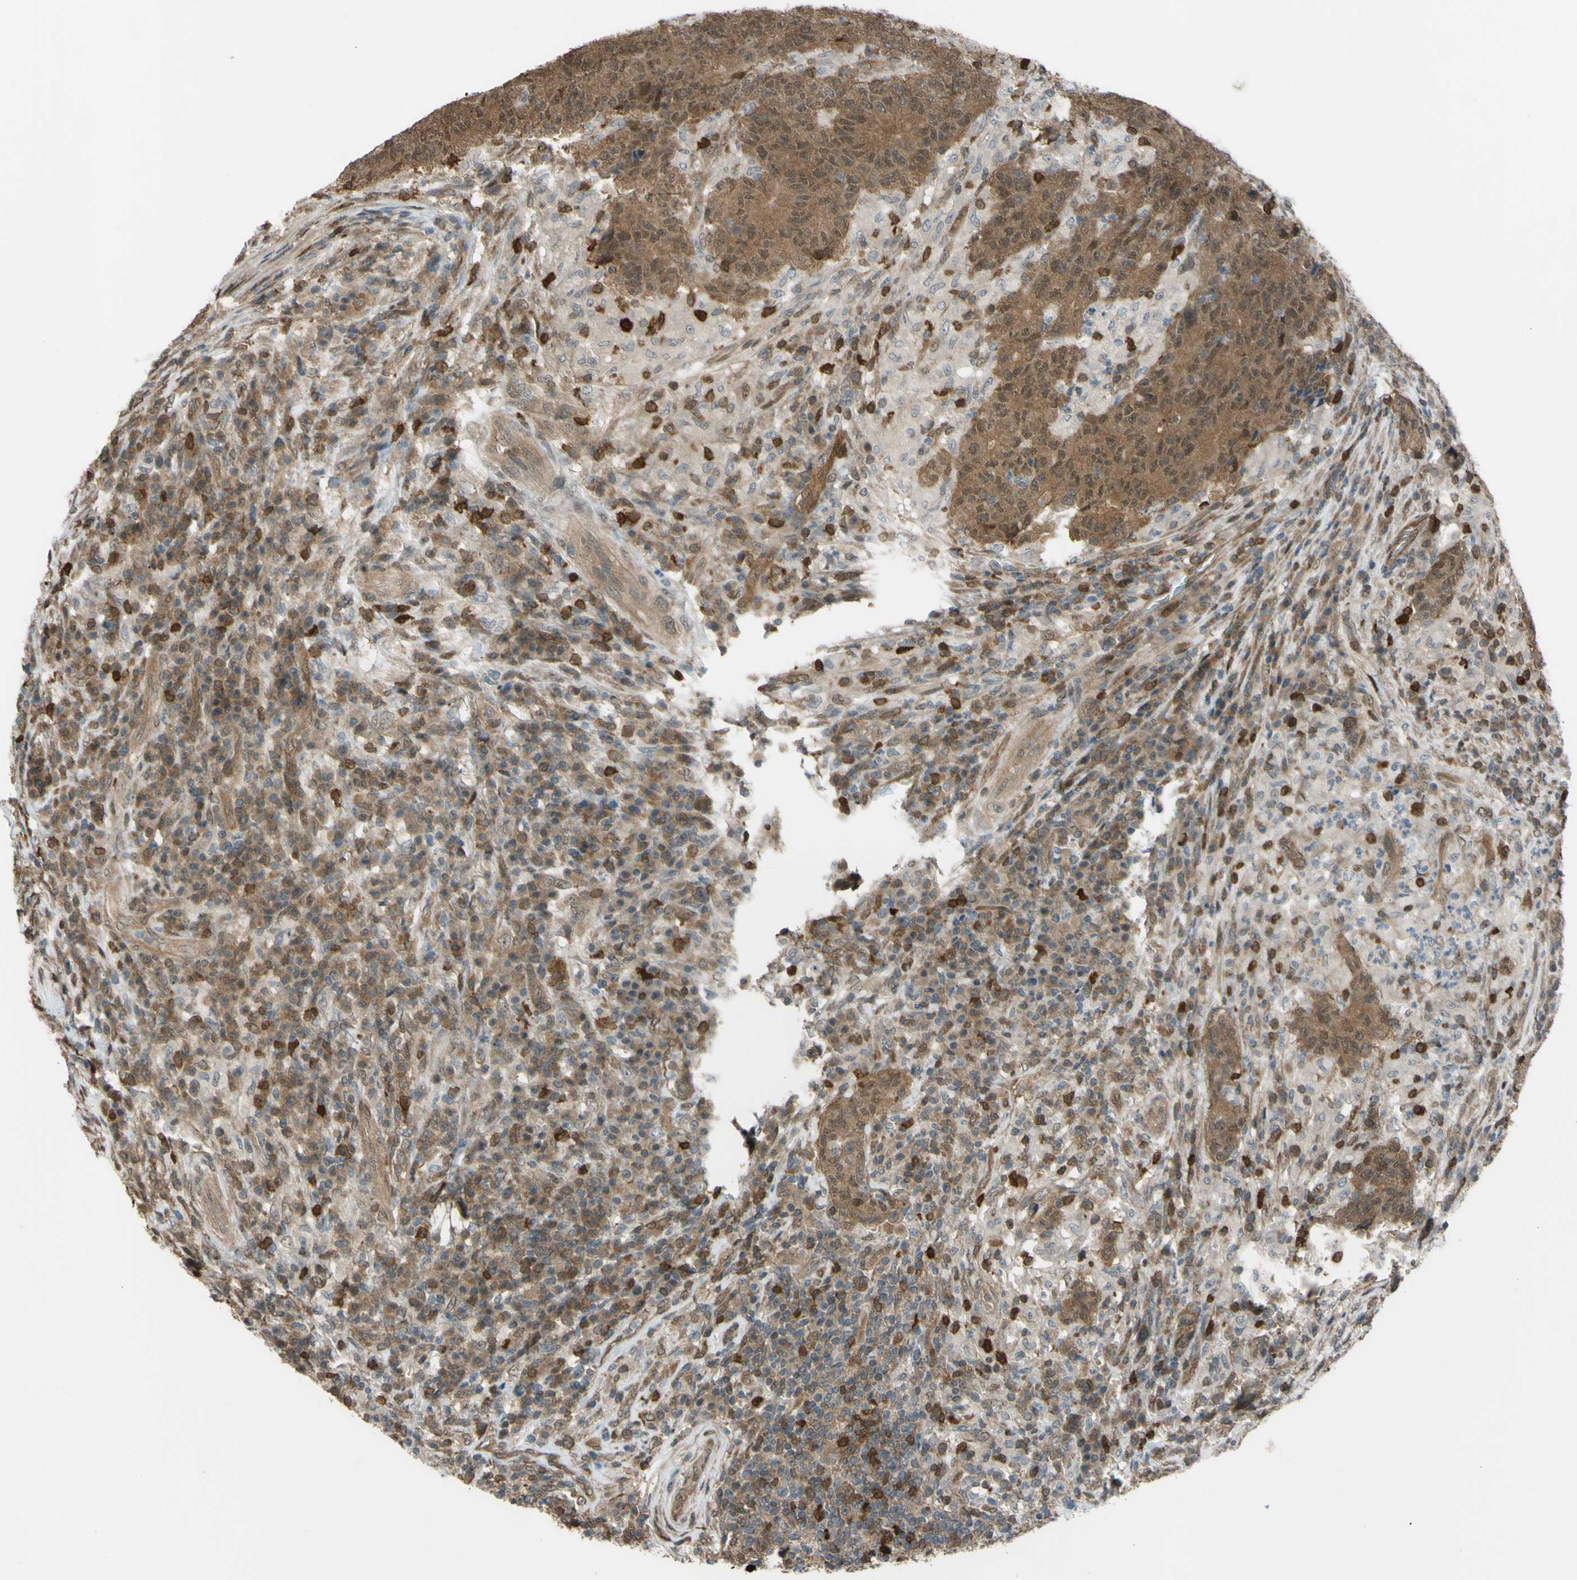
{"staining": {"intensity": "moderate", "quantity": ">75%", "location": "cytoplasmic/membranous"}, "tissue": "colorectal cancer", "cell_type": "Tumor cells", "image_type": "cancer", "snomed": [{"axis": "morphology", "description": "Normal tissue, NOS"}, {"axis": "morphology", "description": "Adenocarcinoma, NOS"}, {"axis": "topography", "description": "Colon"}], "caption": "The immunohistochemical stain highlights moderate cytoplasmic/membranous expression in tumor cells of adenocarcinoma (colorectal) tissue.", "gene": "YWHAQ", "patient": {"sex": "female", "age": 75}}